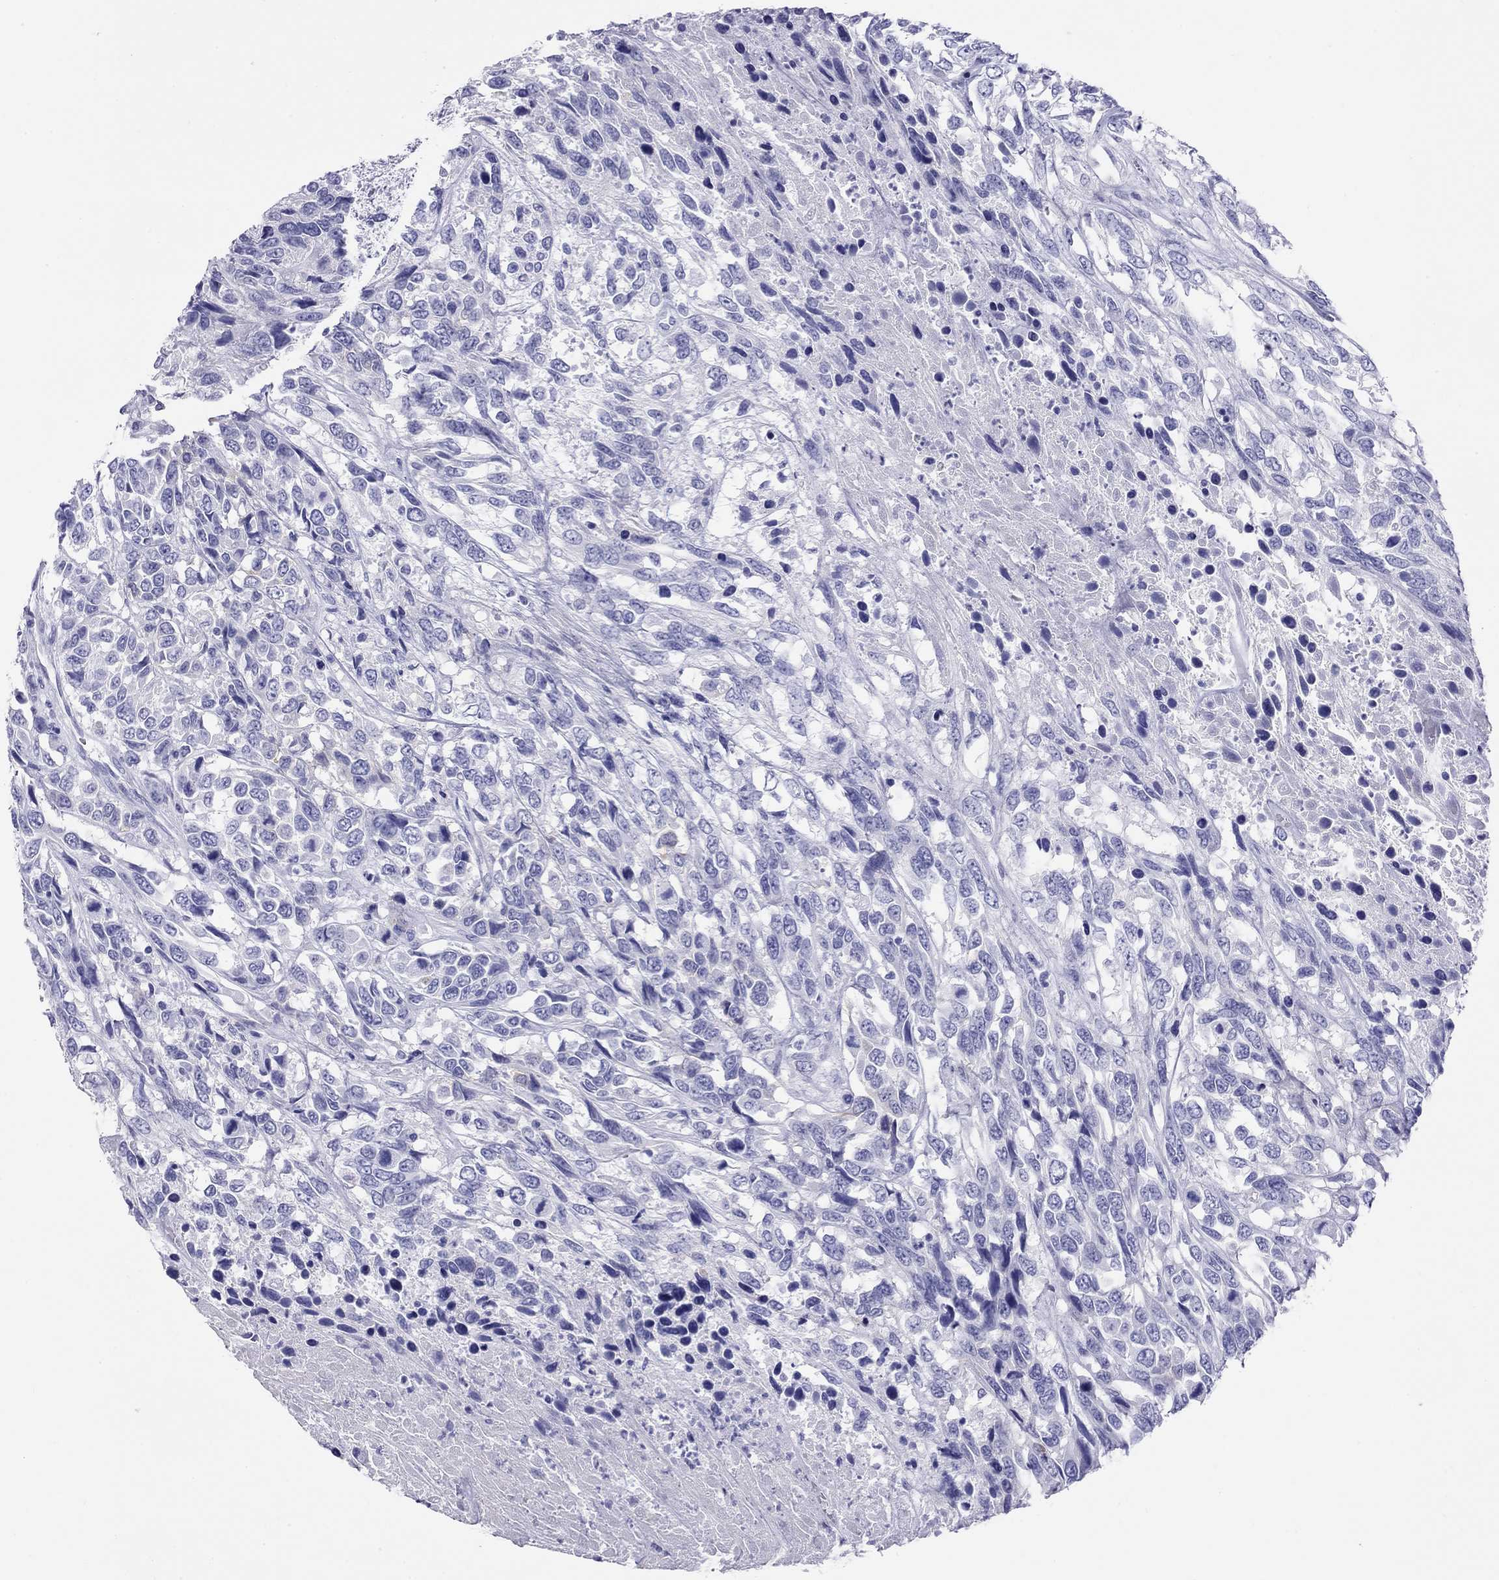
{"staining": {"intensity": "negative", "quantity": "none", "location": "none"}, "tissue": "urothelial cancer", "cell_type": "Tumor cells", "image_type": "cancer", "snomed": [{"axis": "morphology", "description": "Urothelial carcinoma, High grade"}, {"axis": "topography", "description": "Urinary bladder"}], "caption": "Immunohistochemistry of human urothelial cancer shows no positivity in tumor cells. Brightfield microscopy of IHC stained with DAB (3,3'-diaminobenzidine) (brown) and hematoxylin (blue), captured at high magnification.", "gene": "HLA-DQB2", "patient": {"sex": "female", "age": 70}}